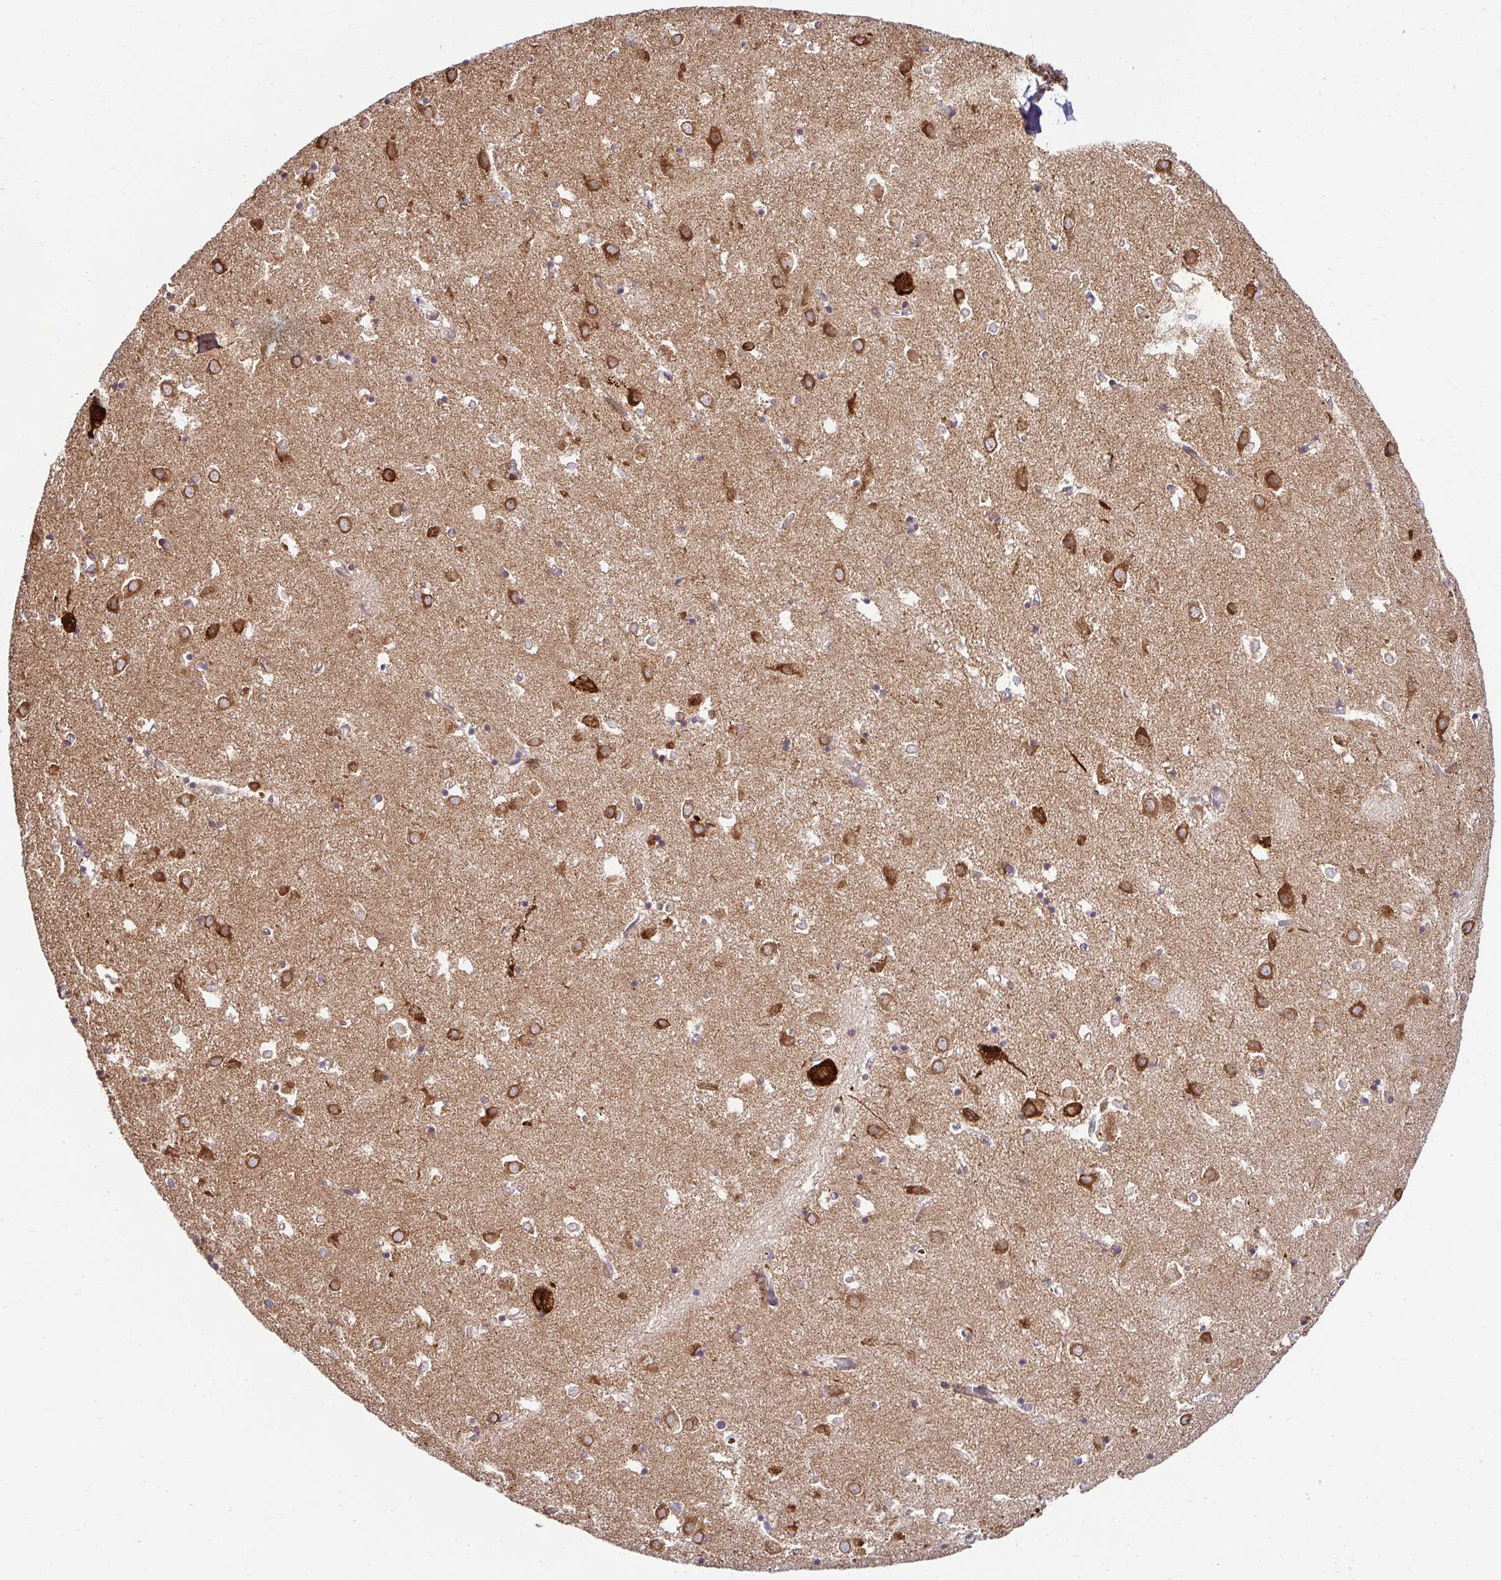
{"staining": {"intensity": "strong", "quantity": "<25%", "location": "cytoplasmic/membranous"}, "tissue": "caudate", "cell_type": "Glial cells", "image_type": "normal", "snomed": [{"axis": "morphology", "description": "Normal tissue, NOS"}, {"axis": "topography", "description": "Lateral ventricle wall"}], "caption": "The micrograph exhibits staining of benign caudate, revealing strong cytoplasmic/membranous protein staining (brown color) within glial cells. The staining was performed using DAB (3,3'-diaminobenzidine) to visualize the protein expression in brown, while the nuclei were stained in blue with hematoxylin (Magnification: 20x).", "gene": "HPS1", "patient": {"sex": "male", "age": 70}}